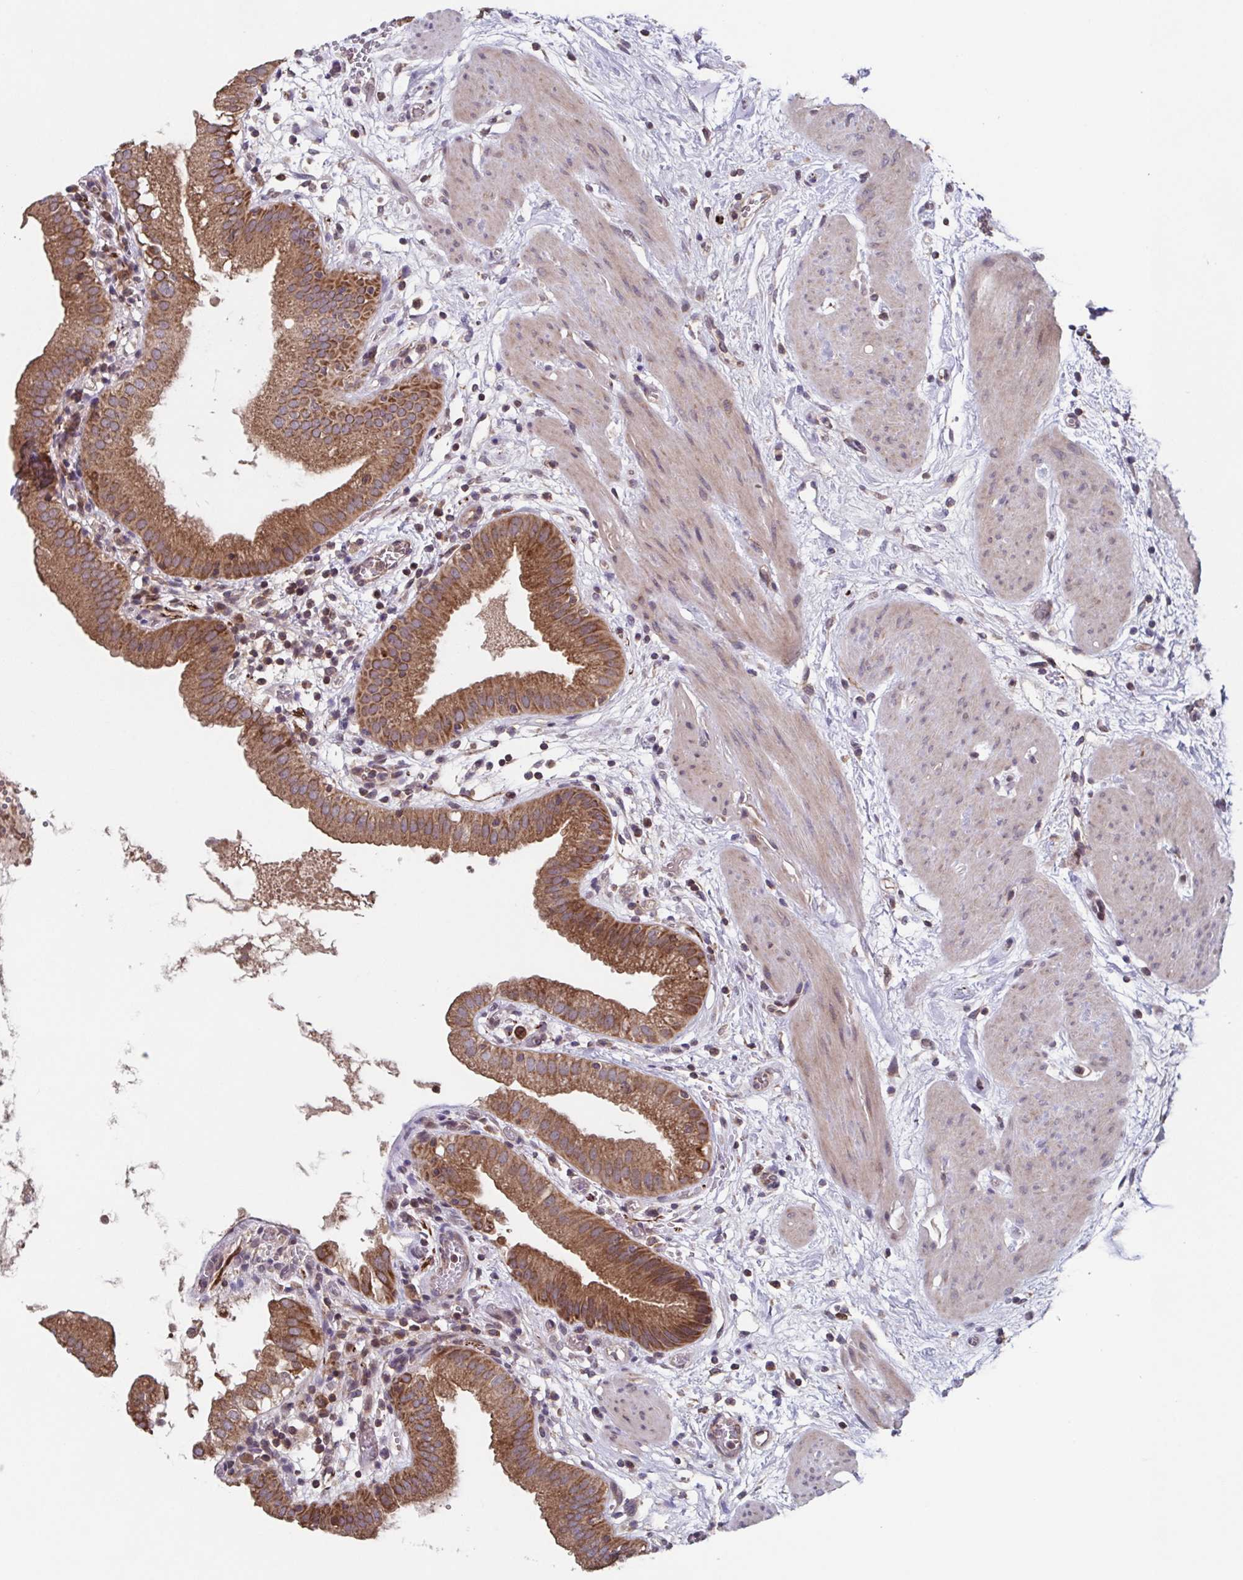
{"staining": {"intensity": "strong", "quantity": ">75%", "location": "cytoplasmic/membranous"}, "tissue": "gallbladder", "cell_type": "Glandular cells", "image_type": "normal", "snomed": [{"axis": "morphology", "description": "Normal tissue, NOS"}, {"axis": "topography", "description": "Gallbladder"}], "caption": "Protein positivity by IHC demonstrates strong cytoplasmic/membranous positivity in approximately >75% of glandular cells in unremarkable gallbladder.", "gene": "TTC19", "patient": {"sex": "female", "age": 65}}